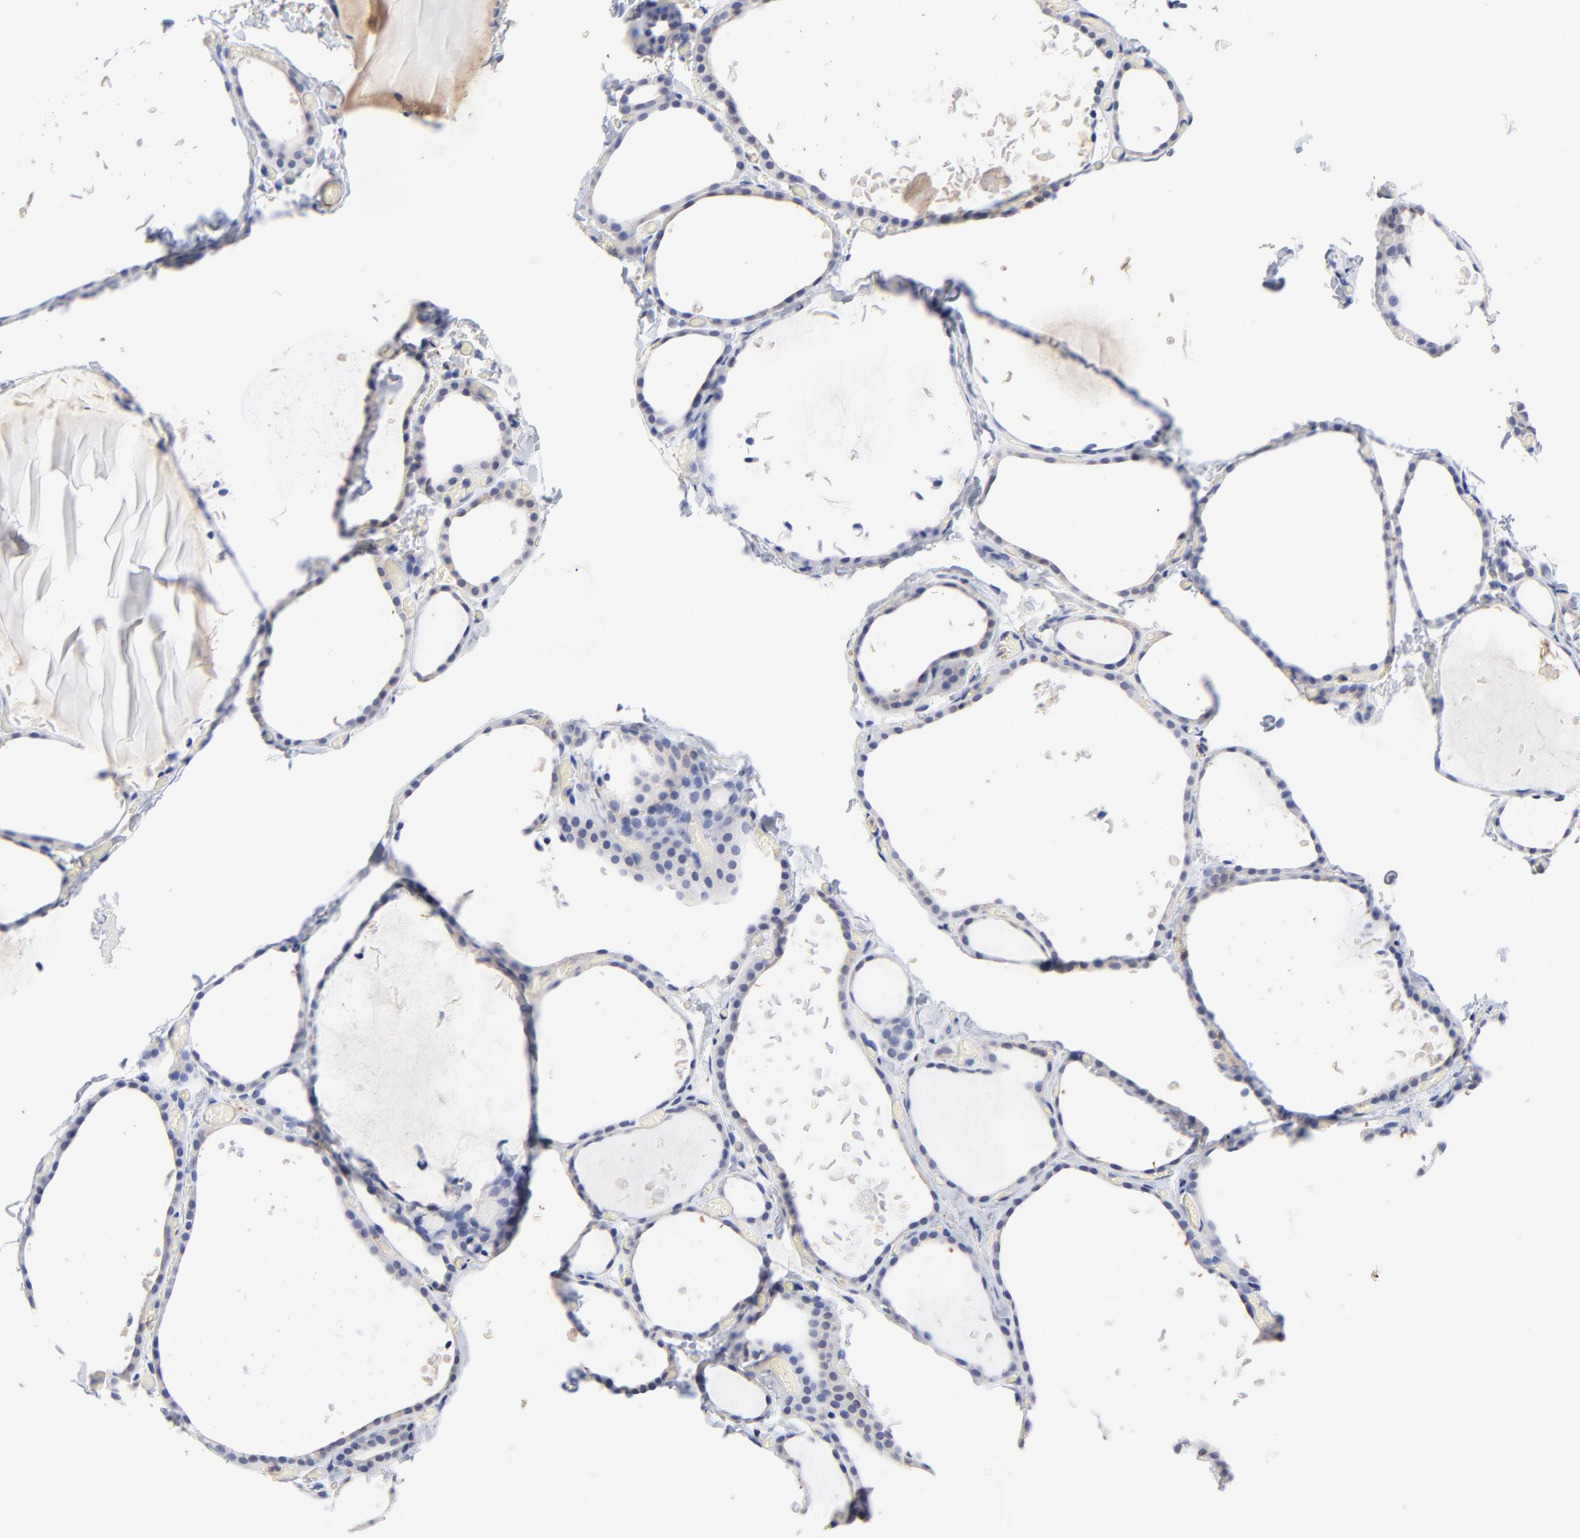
{"staining": {"intensity": "negative", "quantity": "none", "location": "none"}, "tissue": "thyroid gland", "cell_type": "Glandular cells", "image_type": "normal", "snomed": [{"axis": "morphology", "description": "Normal tissue, NOS"}, {"axis": "topography", "description": "Thyroid gland"}], "caption": "This is an immunohistochemistry (IHC) micrograph of normal human thyroid gland. There is no expression in glandular cells.", "gene": "ASL", "patient": {"sex": "female", "age": 22}}